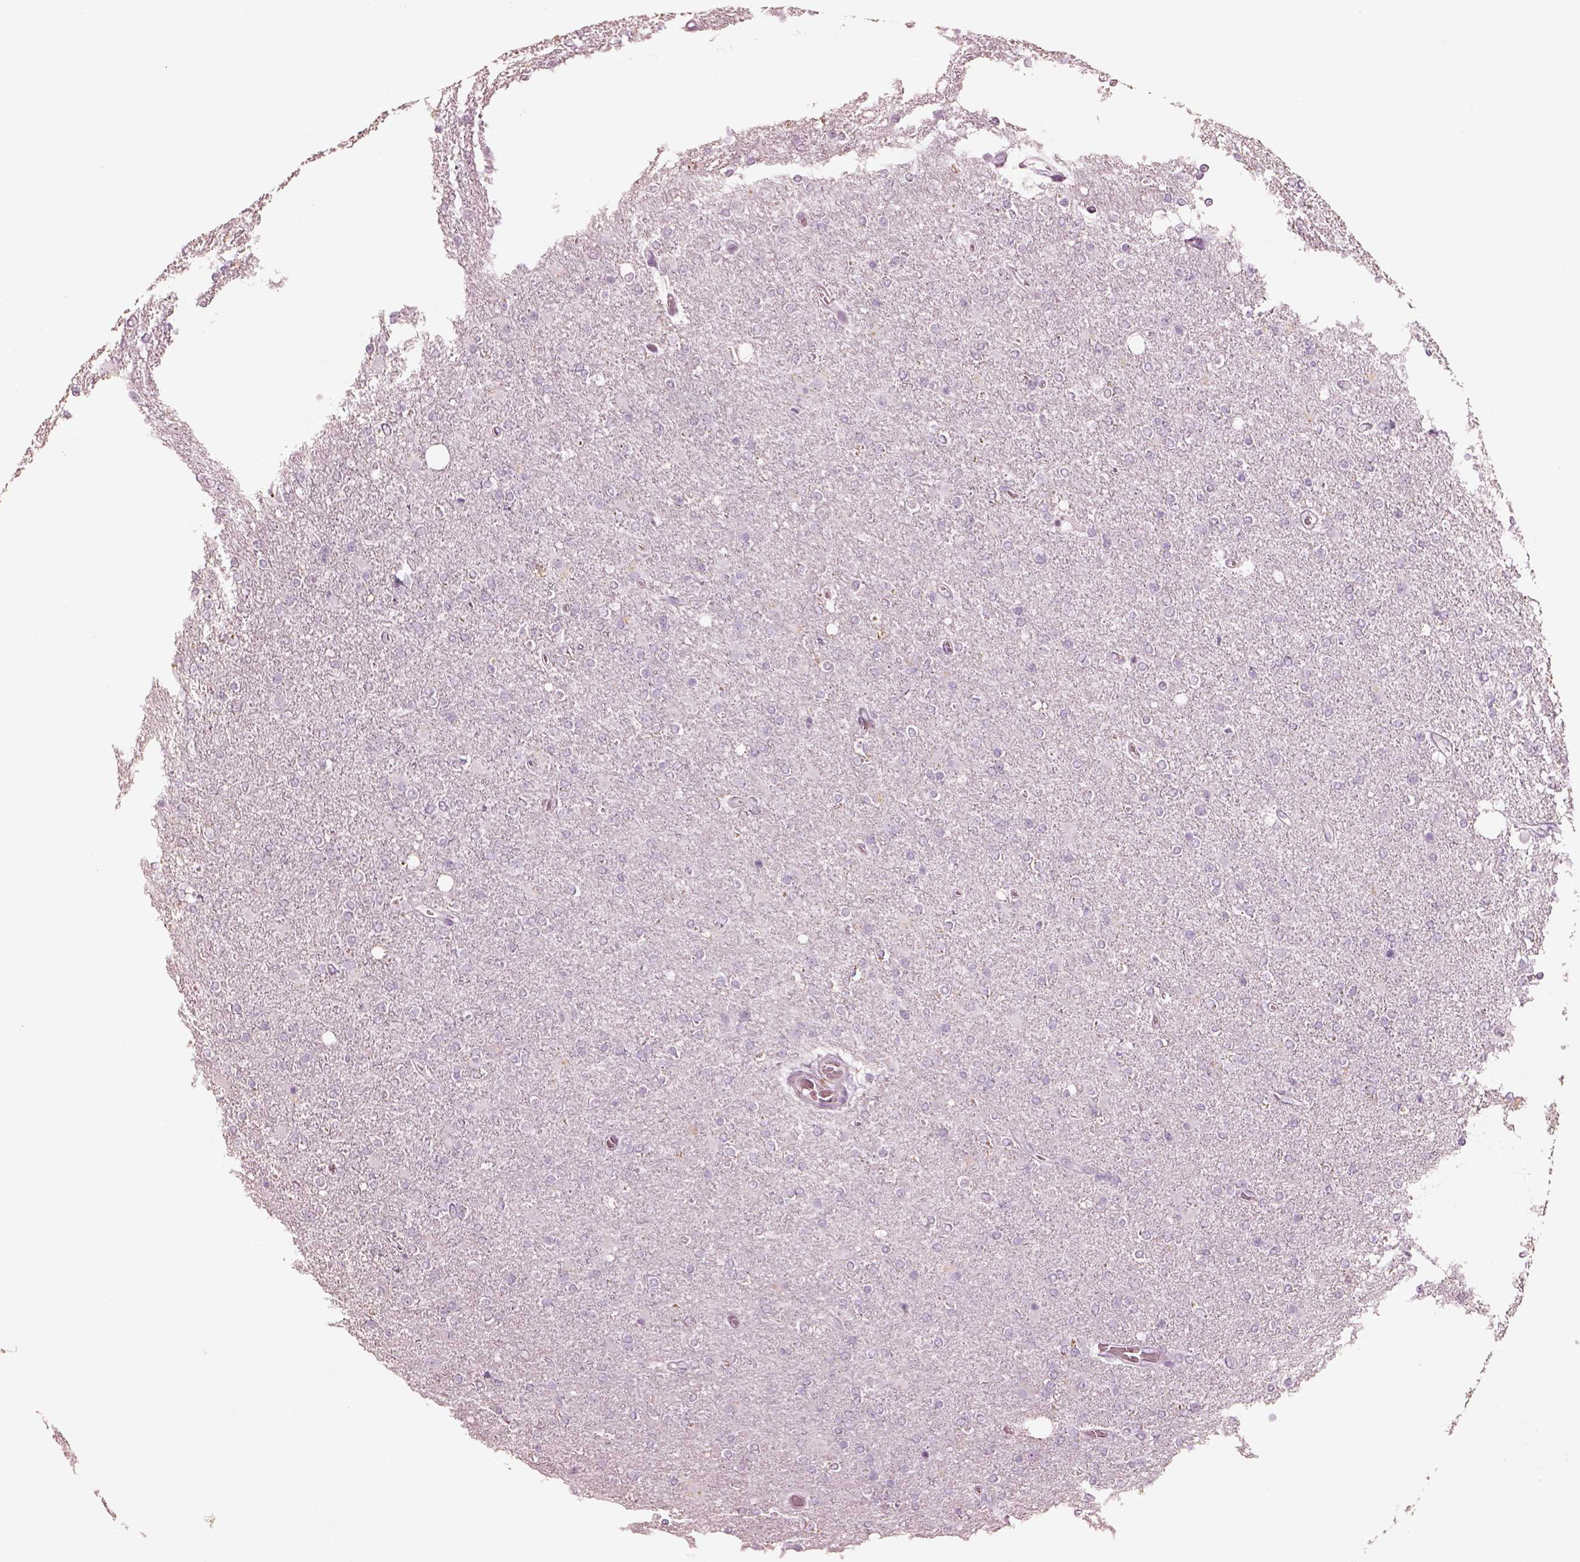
{"staining": {"intensity": "negative", "quantity": "none", "location": "none"}, "tissue": "glioma", "cell_type": "Tumor cells", "image_type": "cancer", "snomed": [{"axis": "morphology", "description": "Glioma, malignant, High grade"}, {"axis": "topography", "description": "Cerebral cortex"}], "caption": "Immunohistochemistry of human glioma reveals no expression in tumor cells.", "gene": "OPN4", "patient": {"sex": "male", "age": 70}}